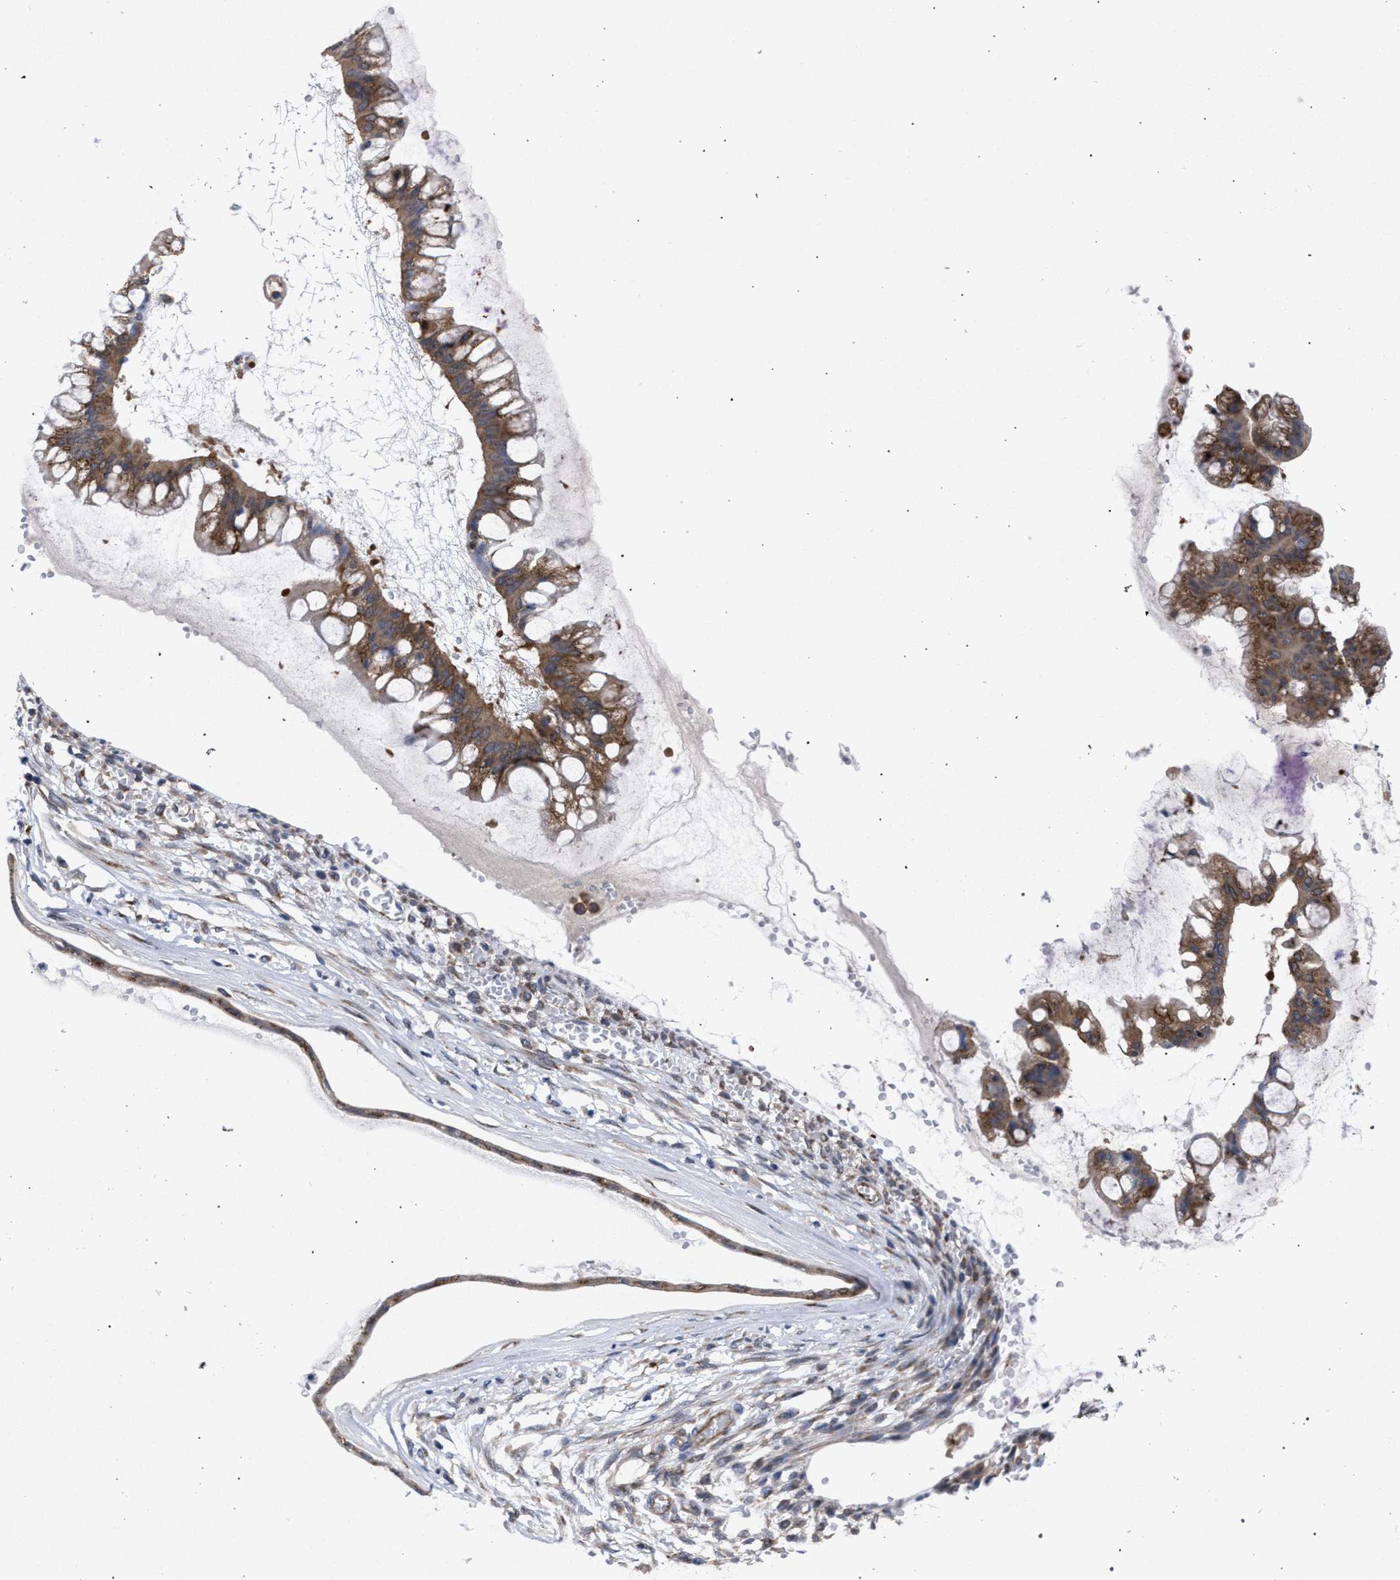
{"staining": {"intensity": "moderate", "quantity": ">75%", "location": "cytoplasmic/membranous"}, "tissue": "ovarian cancer", "cell_type": "Tumor cells", "image_type": "cancer", "snomed": [{"axis": "morphology", "description": "Cystadenocarcinoma, mucinous, NOS"}, {"axis": "topography", "description": "Ovary"}], "caption": "IHC photomicrograph of neoplastic tissue: ovarian mucinous cystadenocarcinoma stained using IHC reveals medium levels of moderate protein expression localized specifically in the cytoplasmic/membranous of tumor cells, appearing as a cytoplasmic/membranous brown color.", "gene": "GOLGA2", "patient": {"sex": "female", "age": 73}}